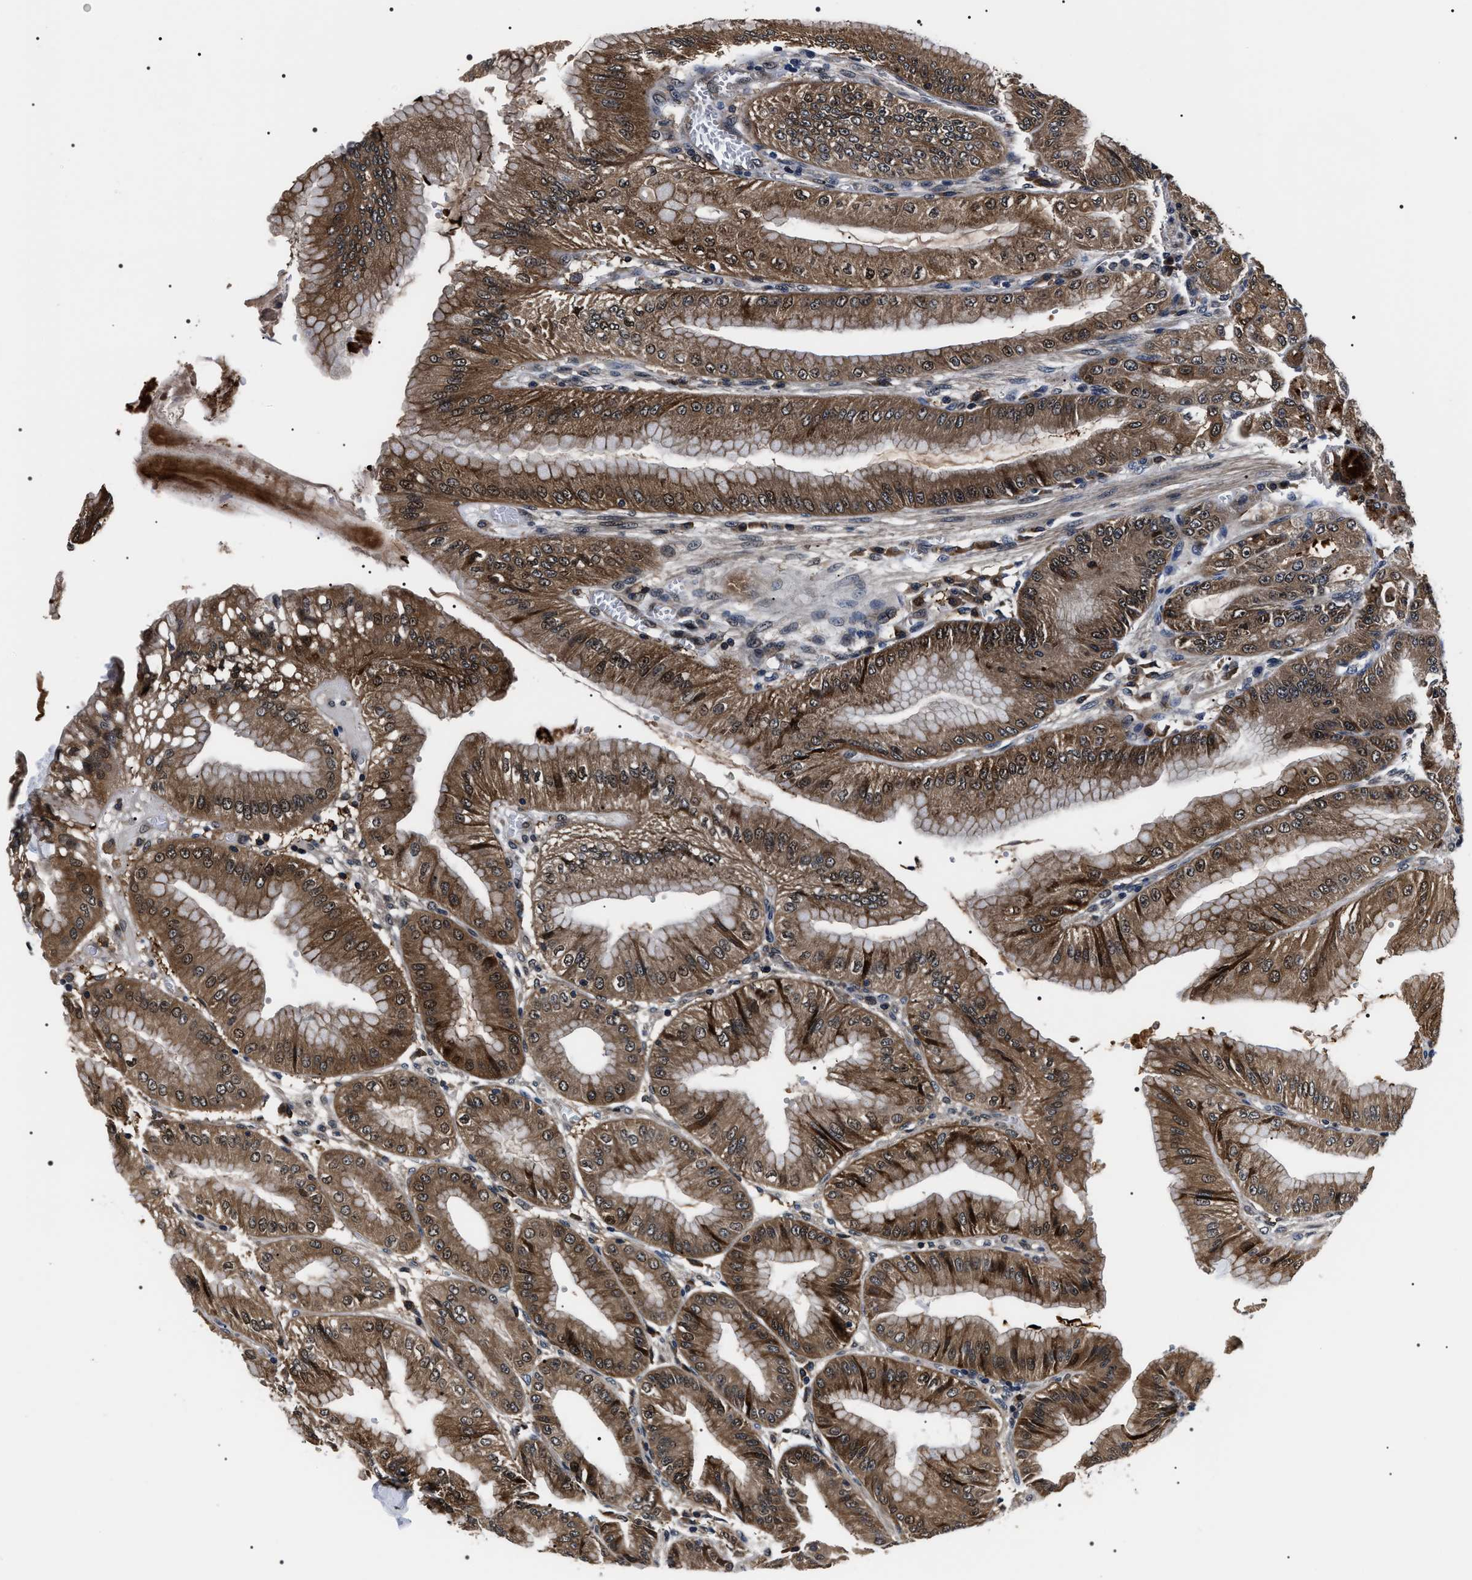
{"staining": {"intensity": "moderate", "quantity": ">75%", "location": "cytoplasmic/membranous,nuclear"}, "tissue": "stomach", "cell_type": "Glandular cells", "image_type": "normal", "snomed": [{"axis": "morphology", "description": "Normal tissue, NOS"}, {"axis": "topography", "description": "Stomach, lower"}], "caption": "Immunohistochemistry image of benign human stomach stained for a protein (brown), which exhibits medium levels of moderate cytoplasmic/membranous,nuclear positivity in approximately >75% of glandular cells.", "gene": "SIPA1", "patient": {"sex": "male", "age": 71}}